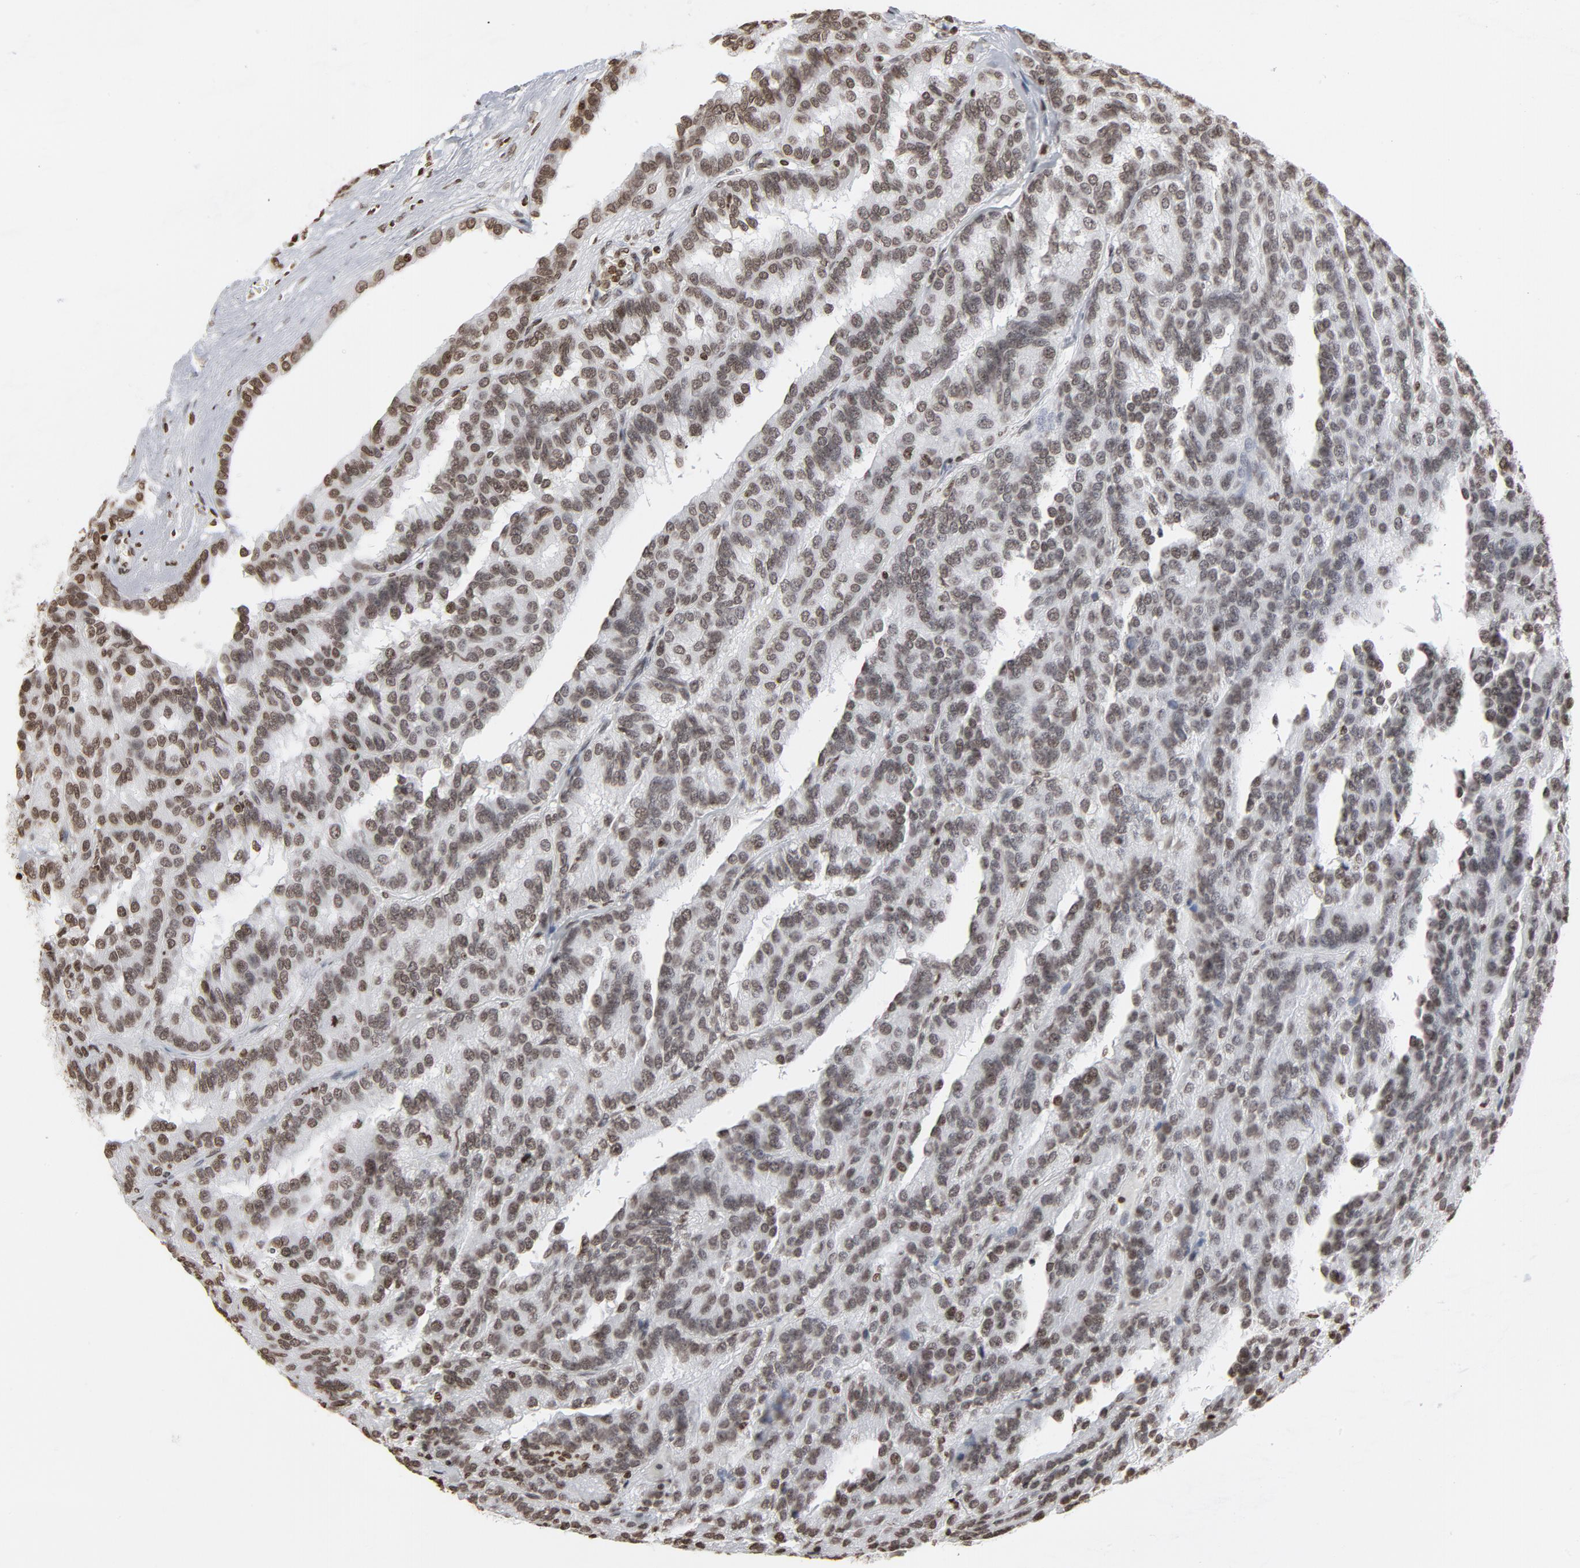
{"staining": {"intensity": "moderate", "quantity": ">75%", "location": "nuclear"}, "tissue": "renal cancer", "cell_type": "Tumor cells", "image_type": "cancer", "snomed": [{"axis": "morphology", "description": "Adenocarcinoma, NOS"}, {"axis": "topography", "description": "Kidney"}], "caption": "Protein staining of renal cancer tissue shows moderate nuclear expression in approximately >75% of tumor cells.", "gene": "H2AC12", "patient": {"sex": "male", "age": 46}}